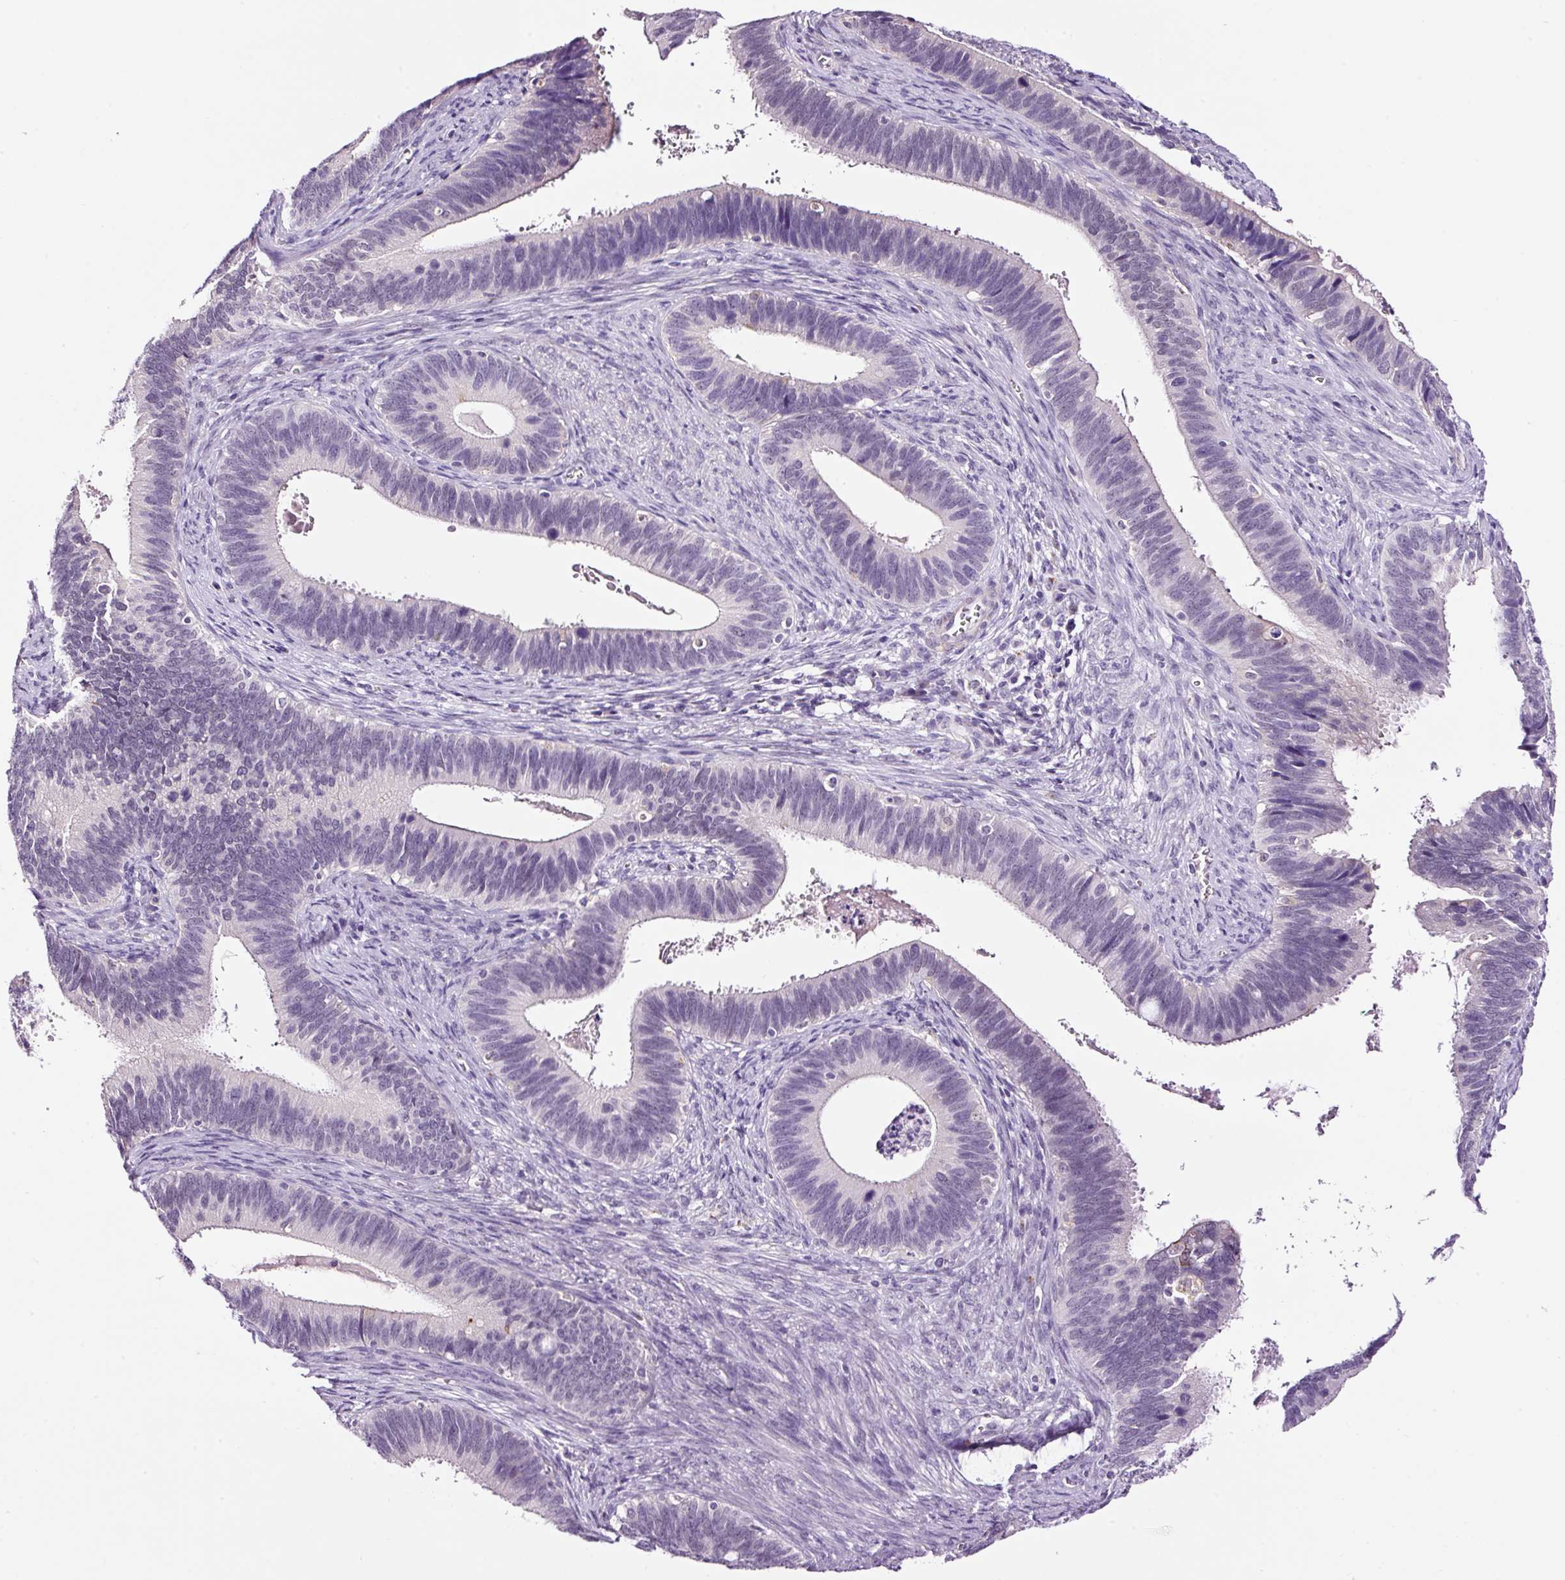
{"staining": {"intensity": "negative", "quantity": "none", "location": "none"}, "tissue": "cervical cancer", "cell_type": "Tumor cells", "image_type": "cancer", "snomed": [{"axis": "morphology", "description": "Adenocarcinoma, NOS"}, {"axis": "topography", "description": "Cervix"}], "caption": "Cervical cancer (adenocarcinoma) stained for a protein using immunohistochemistry demonstrates no expression tumor cells.", "gene": "RTF2", "patient": {"sex": "female", "age": 42}}